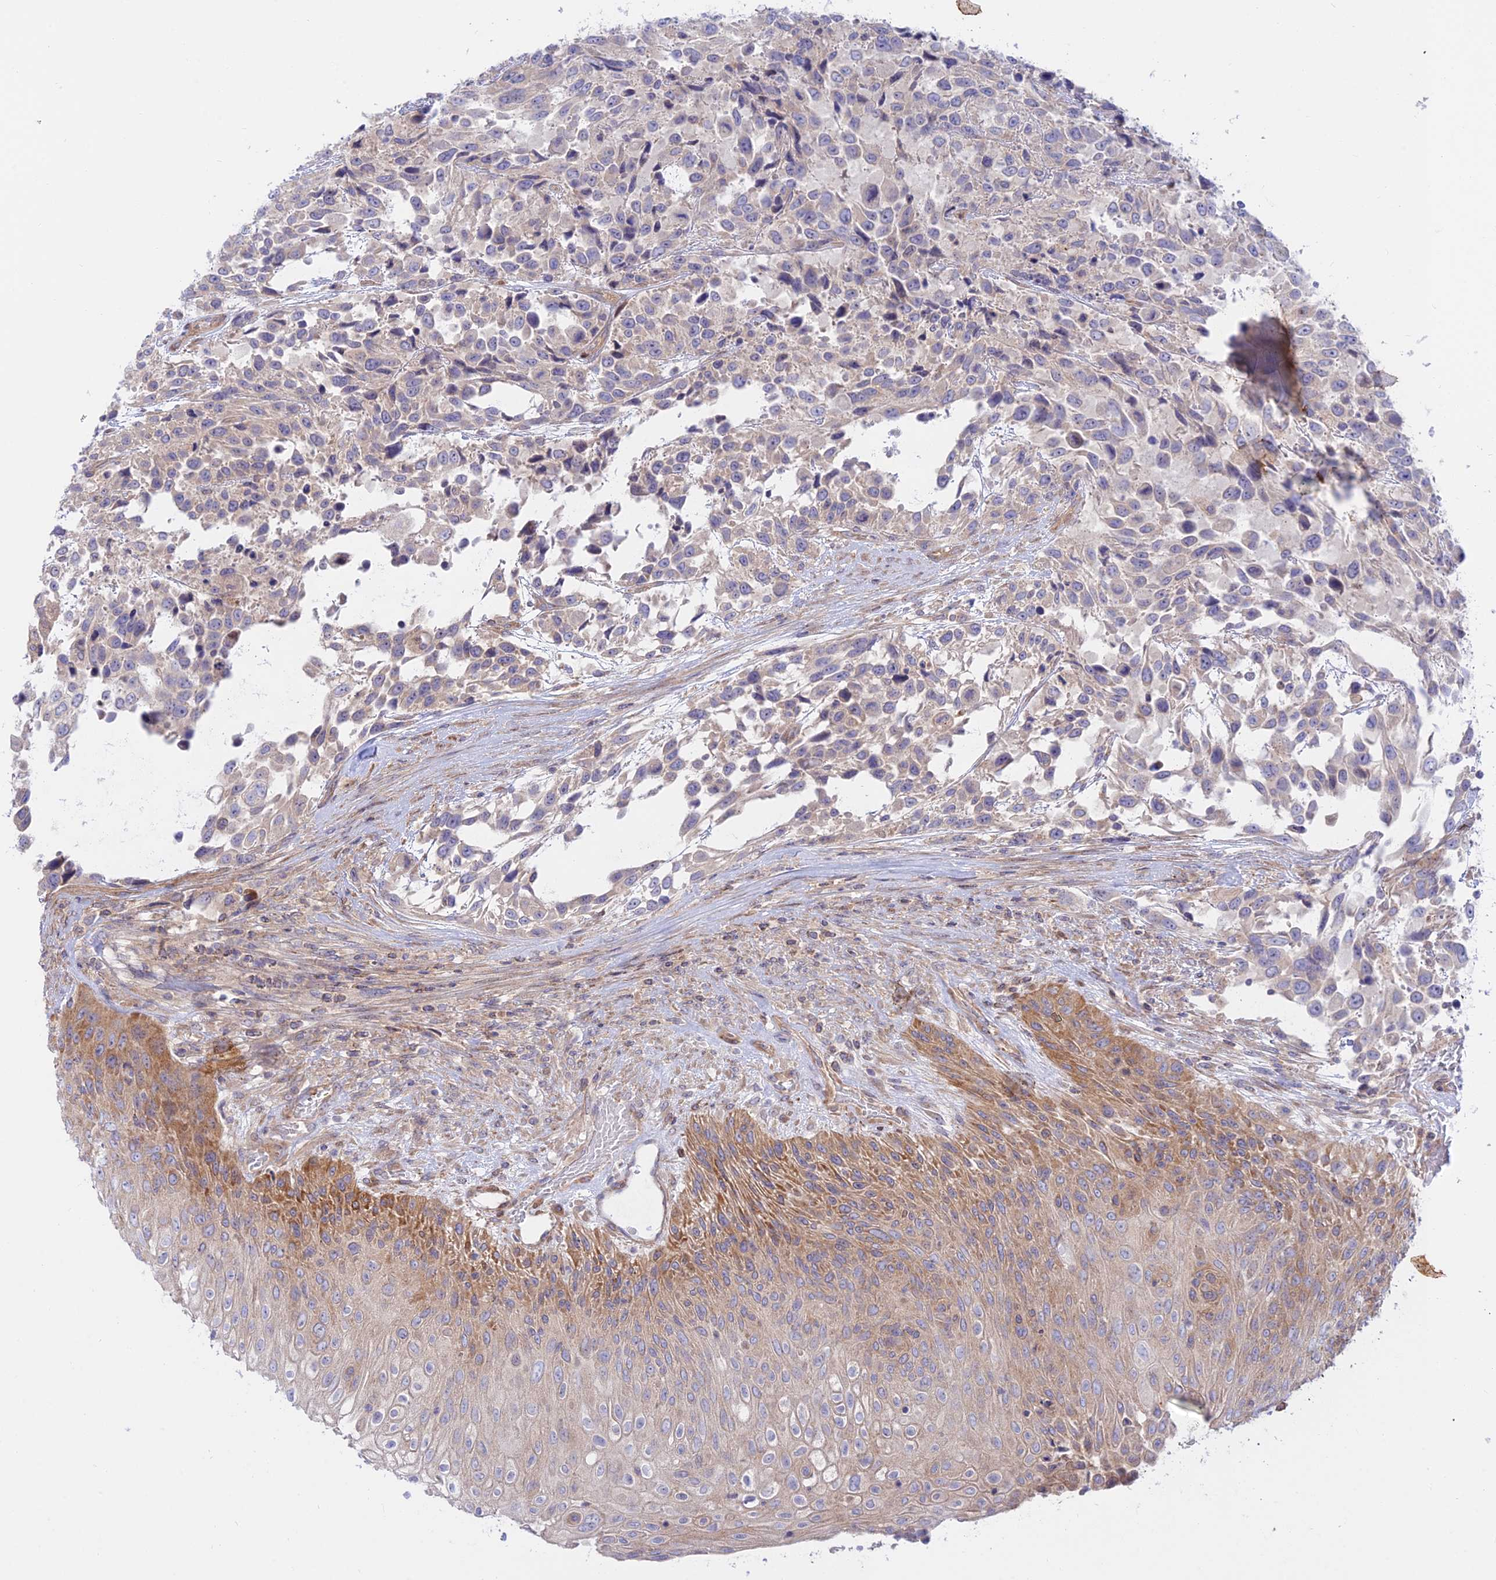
{"staining": {"intensity": "negative", "quantity": "none", "location": "none"}, "tissue": "urothelial cancer", "cell_type": "Tumor cells", "image_type": "cancer", "snomed": [{"axis": "morphology", "description": "Urothelial carcinoma, High grade"}, {"axis": "topography", "description": "Urinary bladder"}], "caption": "Tumor cells show no significant protein expression in urothelial cancer.", "gene": "KCNAB1", "patient": {"sex": "female", "age": 70}}